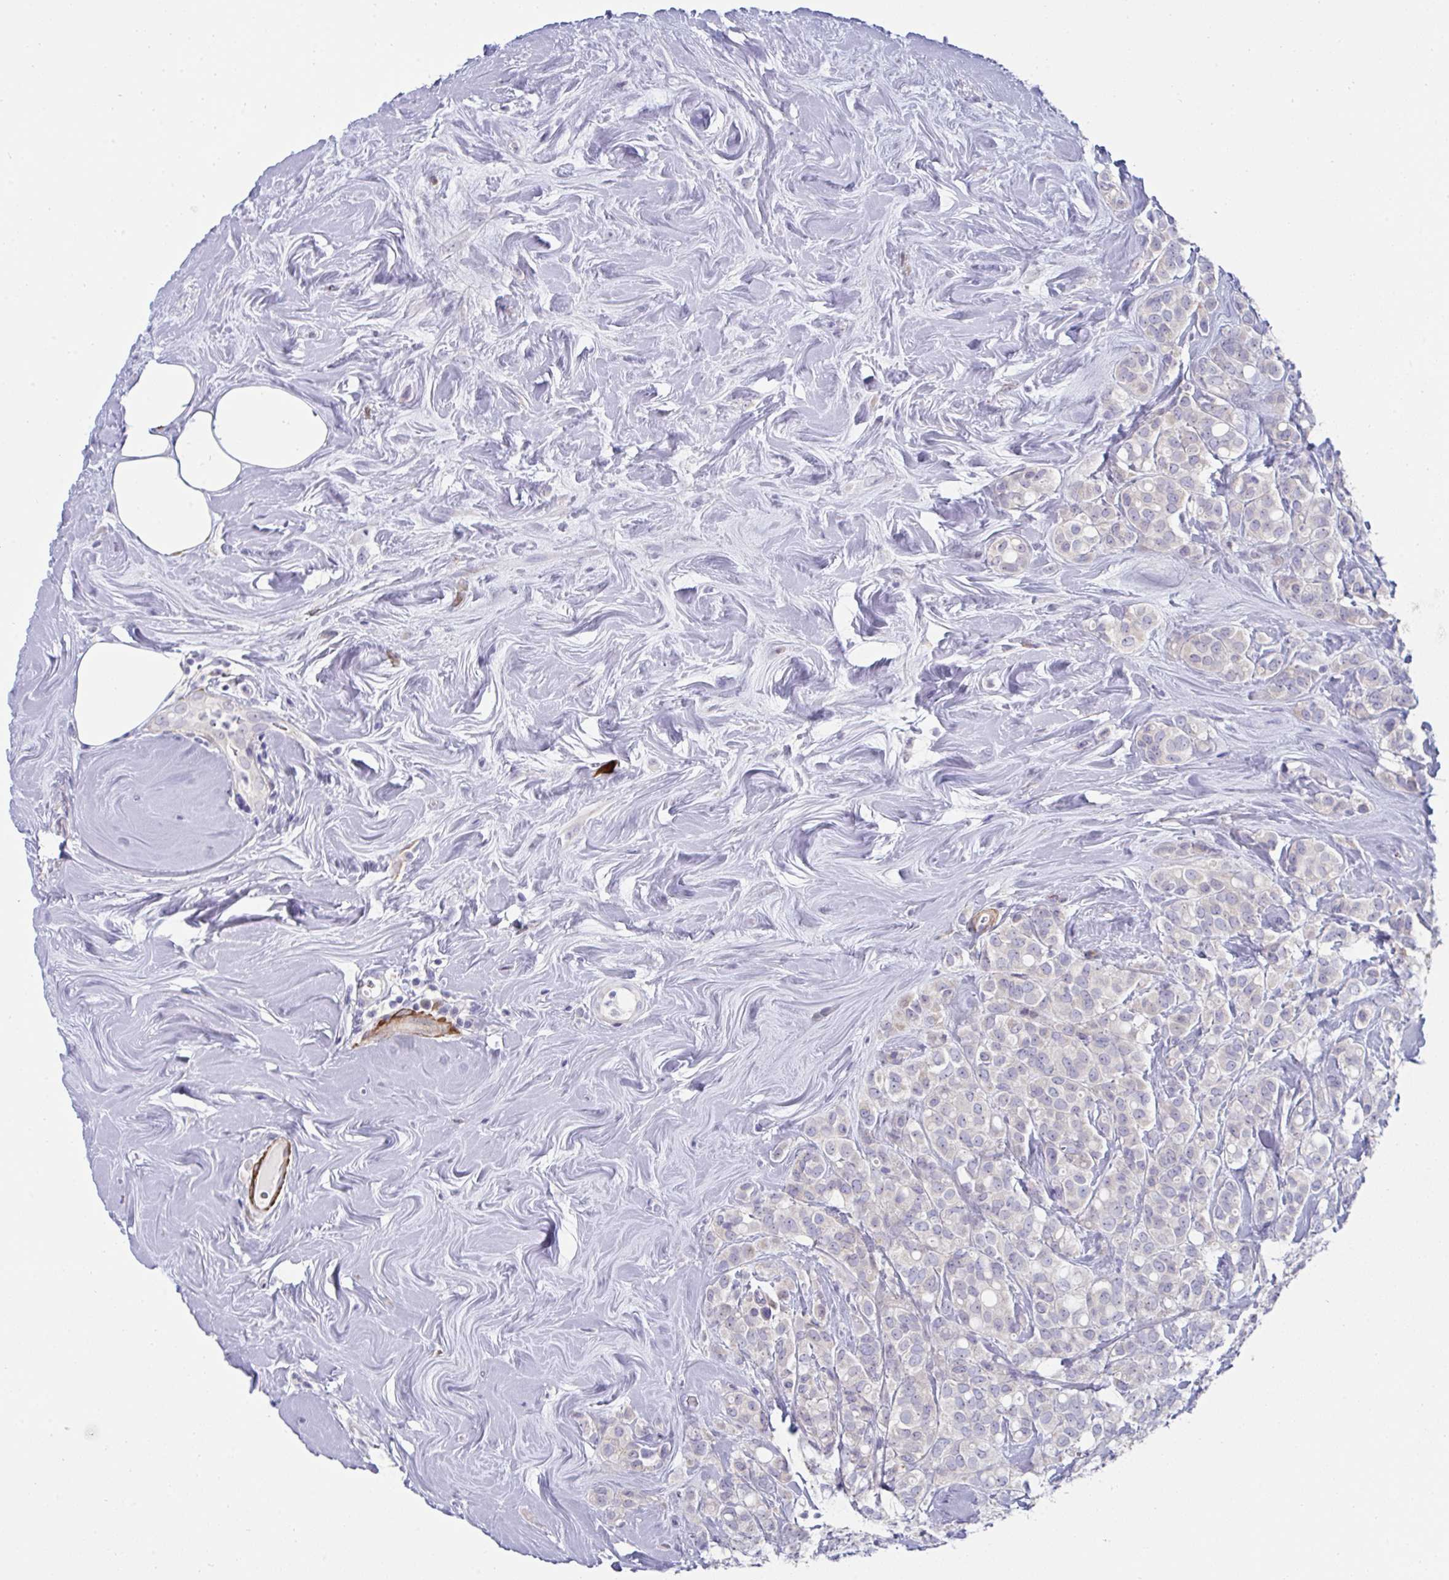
{"staining": {"intensity": "negative", "quantity": "none", "location": "none"}, "tissue": "breast cancer", "cell_type": "Tumor cells", "image_type": "cancer", "snomed": [{"axis": "morphology", "description": "Lobular carcinoma"}, {"axis": "topography", "description": "Breast"}], "caption": "Breast cancer was stained to show a protein in brown. There is no significant staining in tumor cells.", "gene": "FBXL13", "patient": {"sex": "female", "age": 68}}